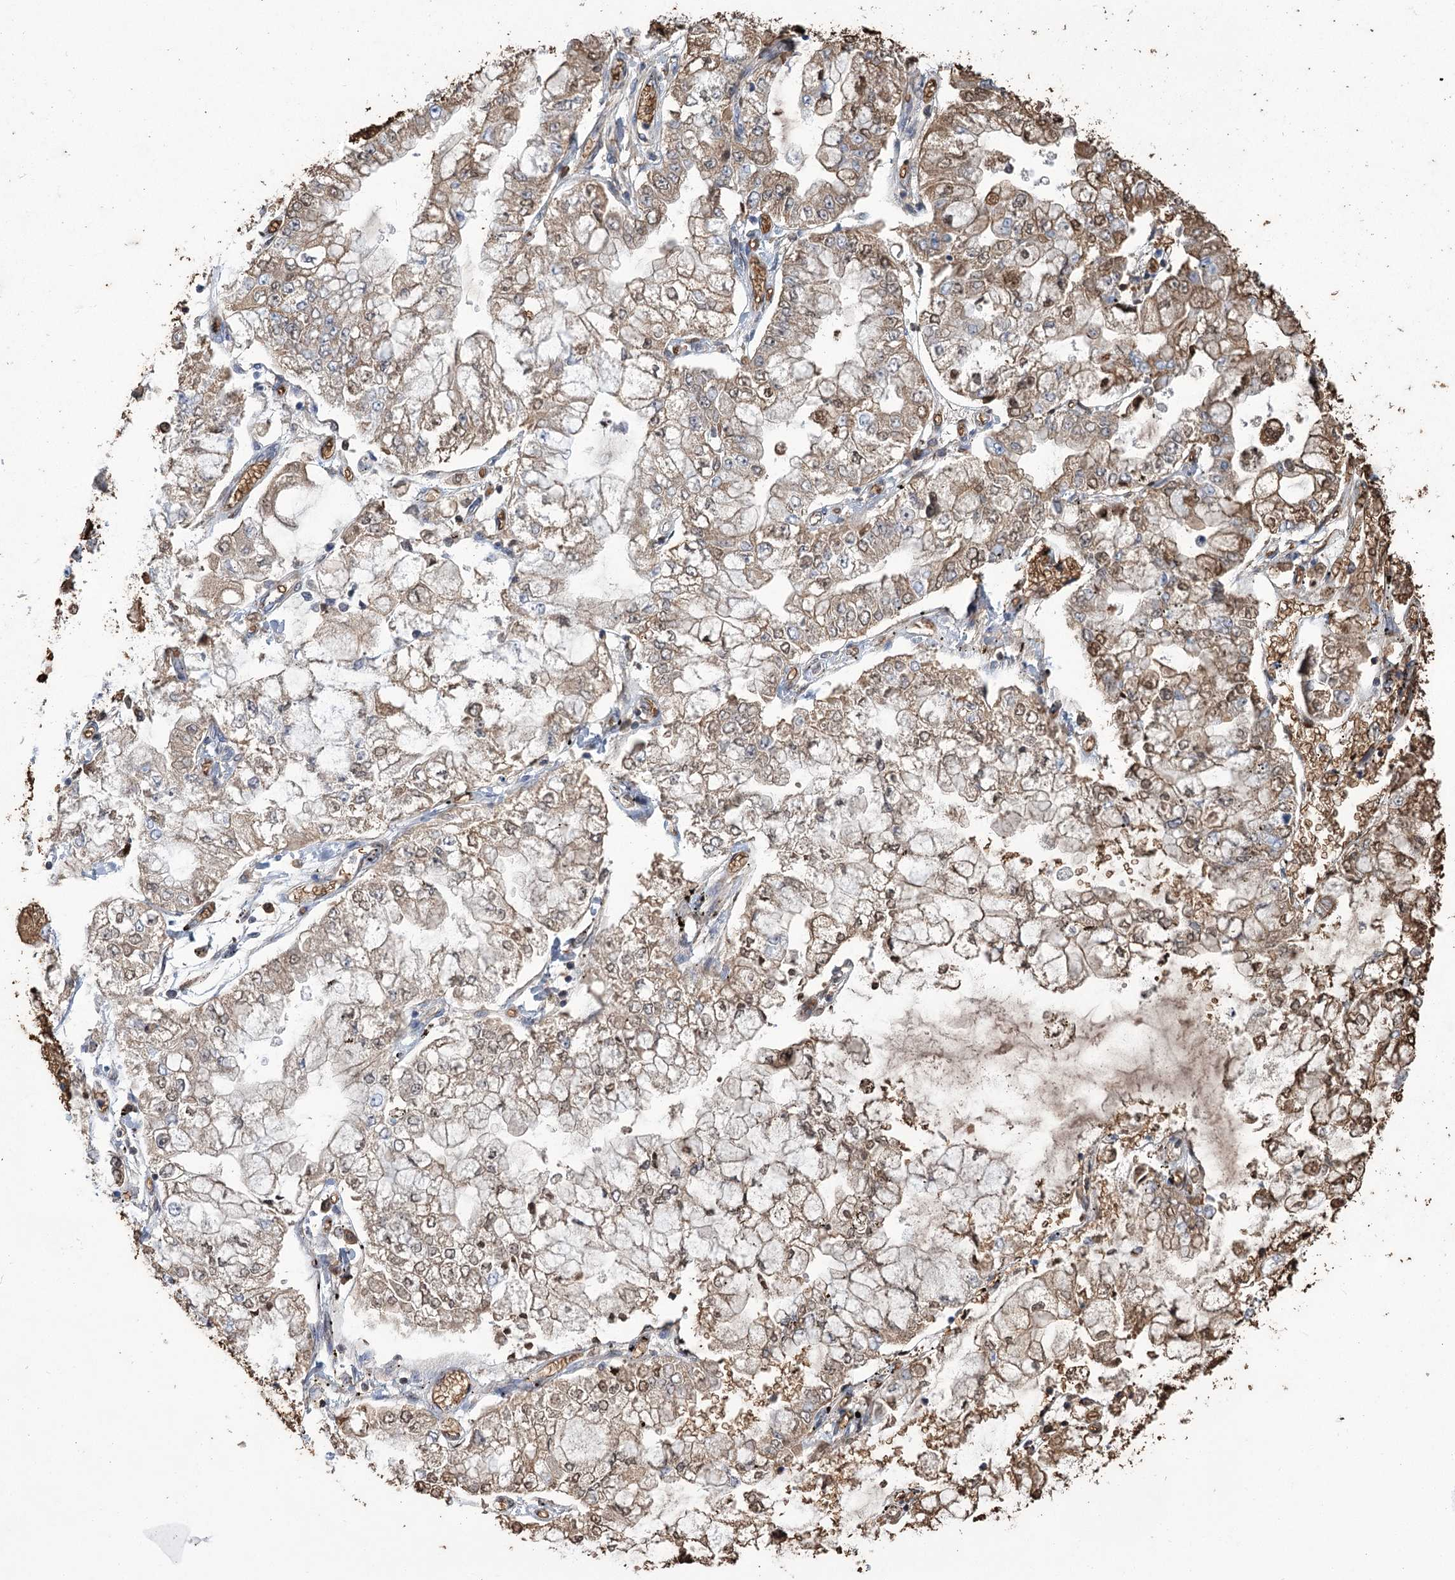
{"staining": {"intensity": "moderate", "quantity": "25%-75%", "location": "cytoplasmic/membranous"}, "tissue": "stomach cancer", "cell_type": "Tumor cells", "image_type": "cancer", "snomed": [{"axis": "morphology", "description": "Adenocarcinoma, NOS"}, {"axis": "topography", "description": "Stomach"}], "caption": "Adenocarcinoma (stomach) stained with a brown dye shows moderate cytoplasmic/membranous positive expression in approximately 25%-75% of tumor cells.", "gene": "HBA1", "patient": {"sex": "male", "age": 76}}